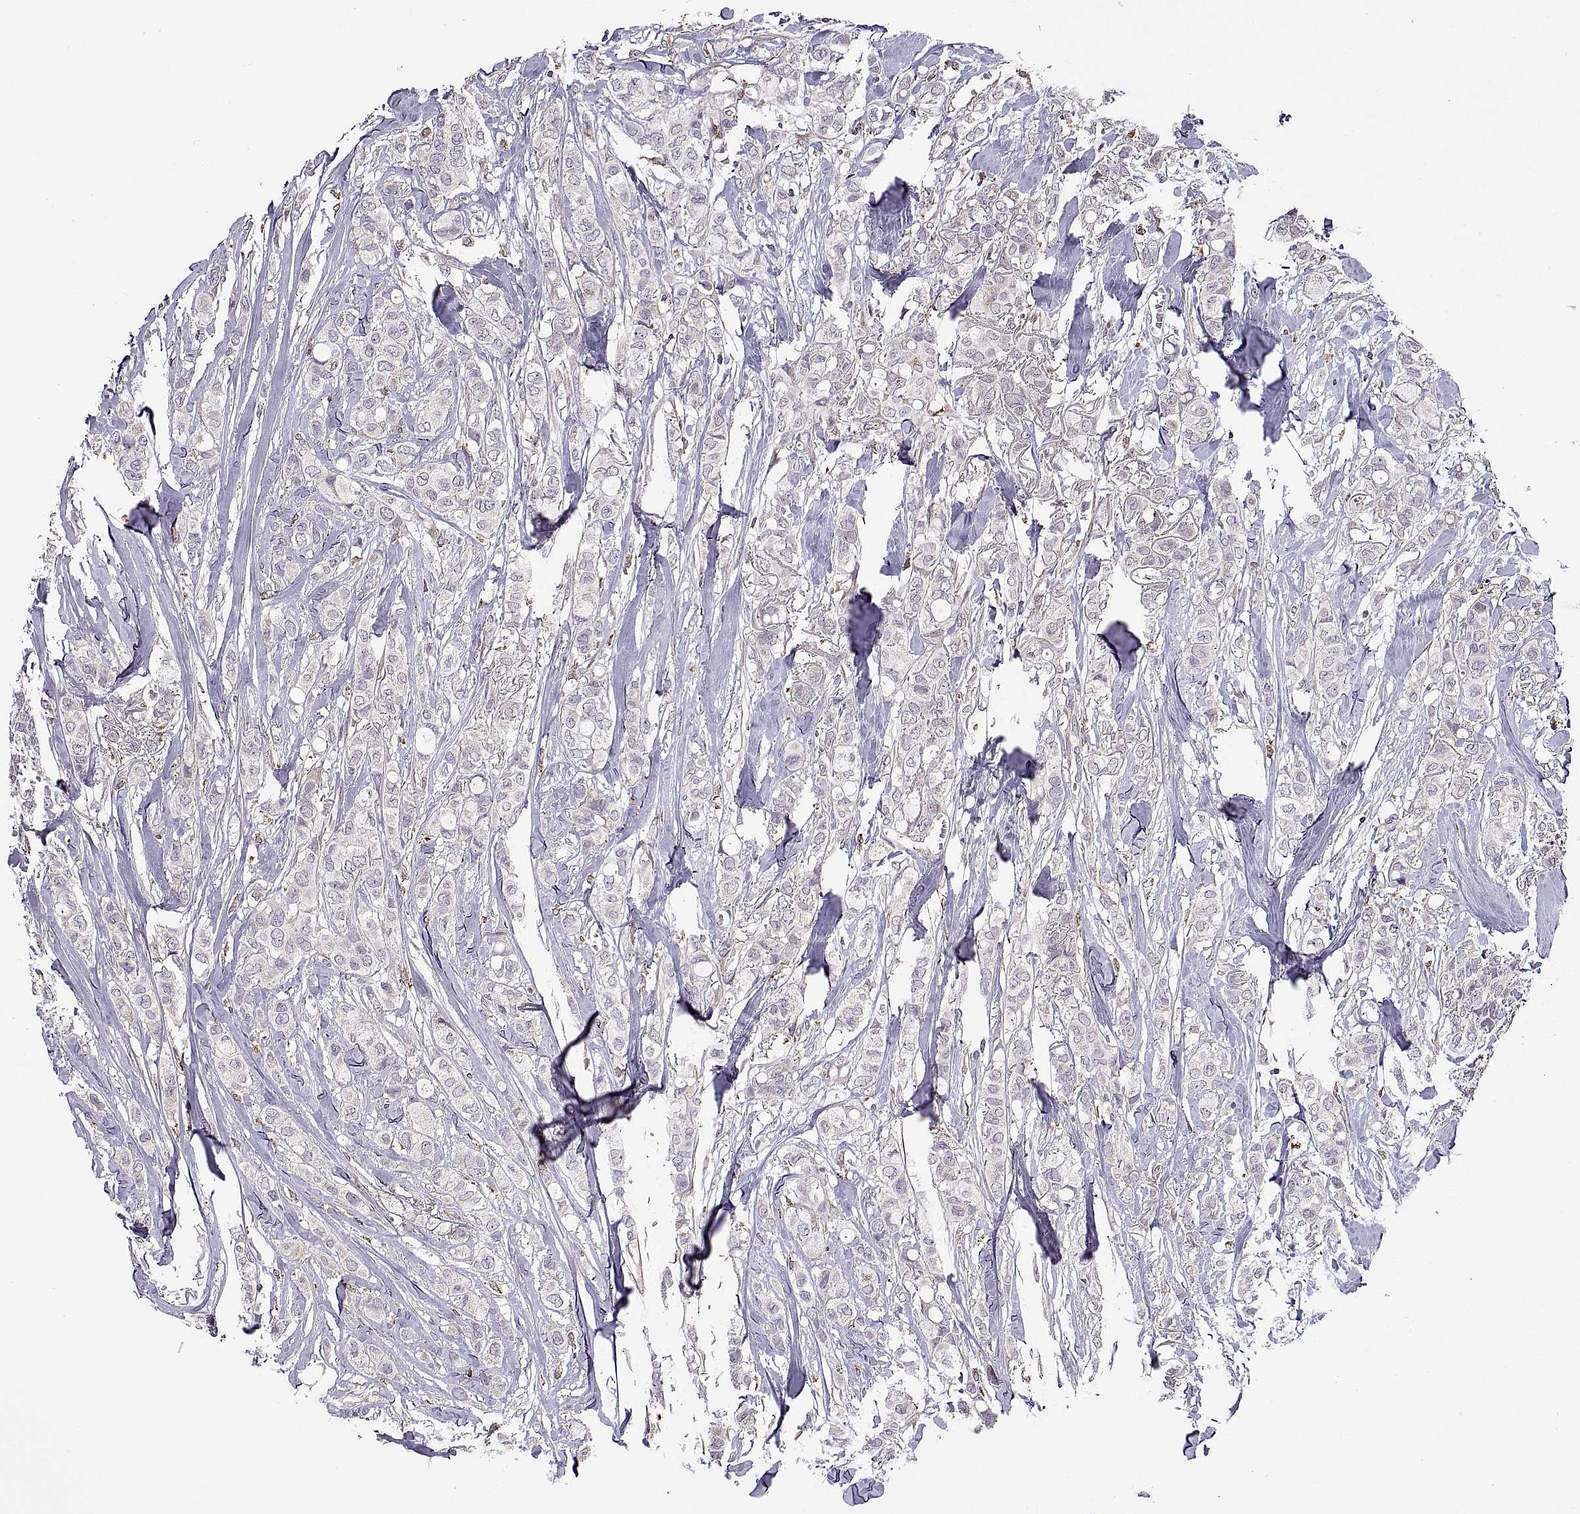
{"staining": {"intensity": "negative", "quantity": "none", "location": "none"}, "tissue": "breast cancer", "cell_type": "Tumor cells", "image_type": "cancer", "snomed": [{"axis": "morphology", "description": "Duct carcinoma"}, {"axis": "topography", "description": "Breast"}], "caption": "Immunohistochemistry (IHC) micrograph of neoplastic tissue: human breast cancer (infiltrating ductal carcinoma) stained with DAB (3,3'-diaminobenzidine) demonstrates no significant protein expression in tumor cells.", "gene": "ACAP1", "patient": {"sex": "female", "age": 85}}